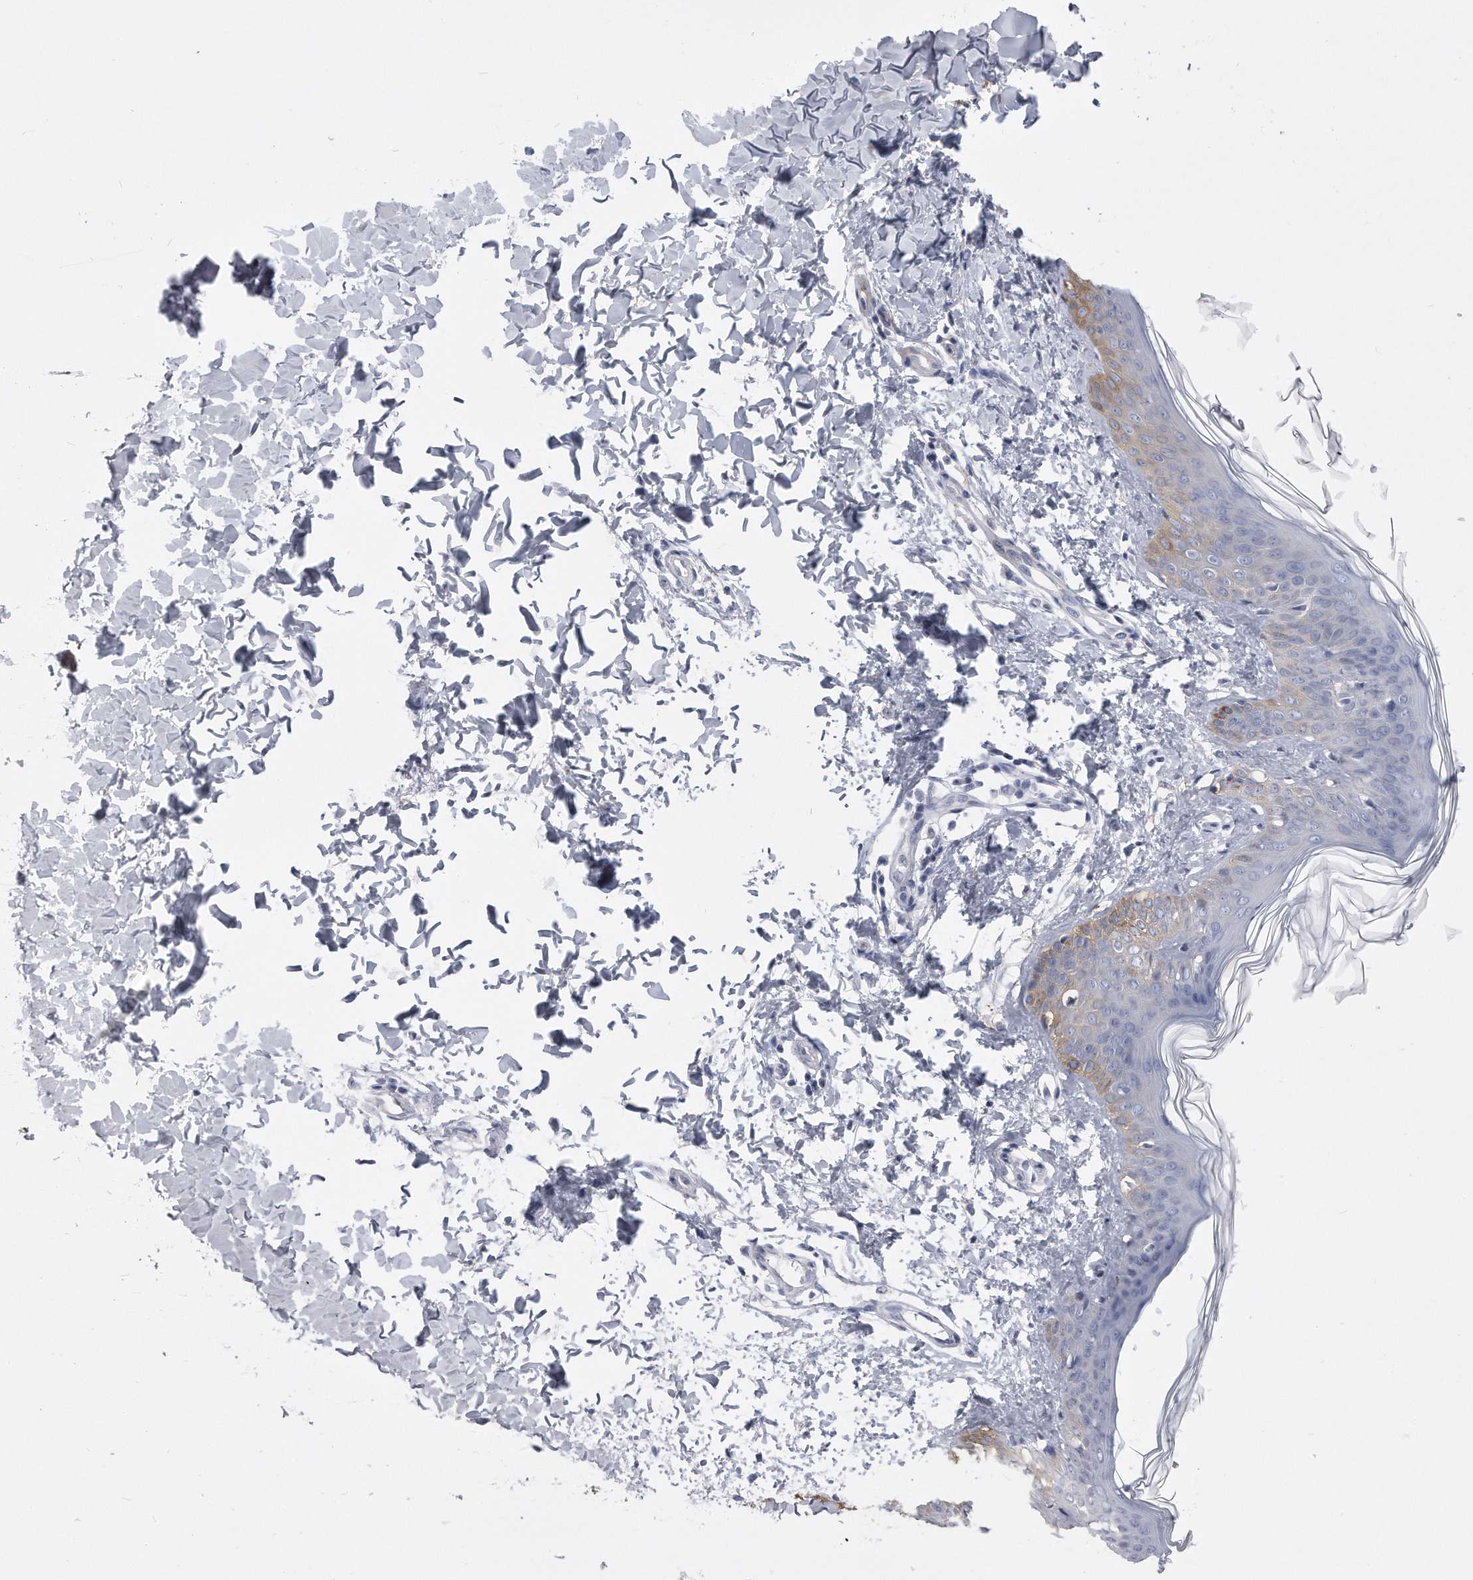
{"staining": {"intensity": "negative", "quantity": "none", "location": "none"}, "tissue": "skin", "cell_type": "Fibroblasts", "image_type": "normal", "snomed": [{"axis": "morphology", "description": "Normal tissue, NOS"}, {"axis": "topography", "description": "Skin"}], "caption": "DAB immunohistochemical staining of normal human skin displays no significant expression in fibroblasts. (DAB IHC, high magnification).", "gene": "PYGB", "patient": {"sex": "female", "age": 17}}